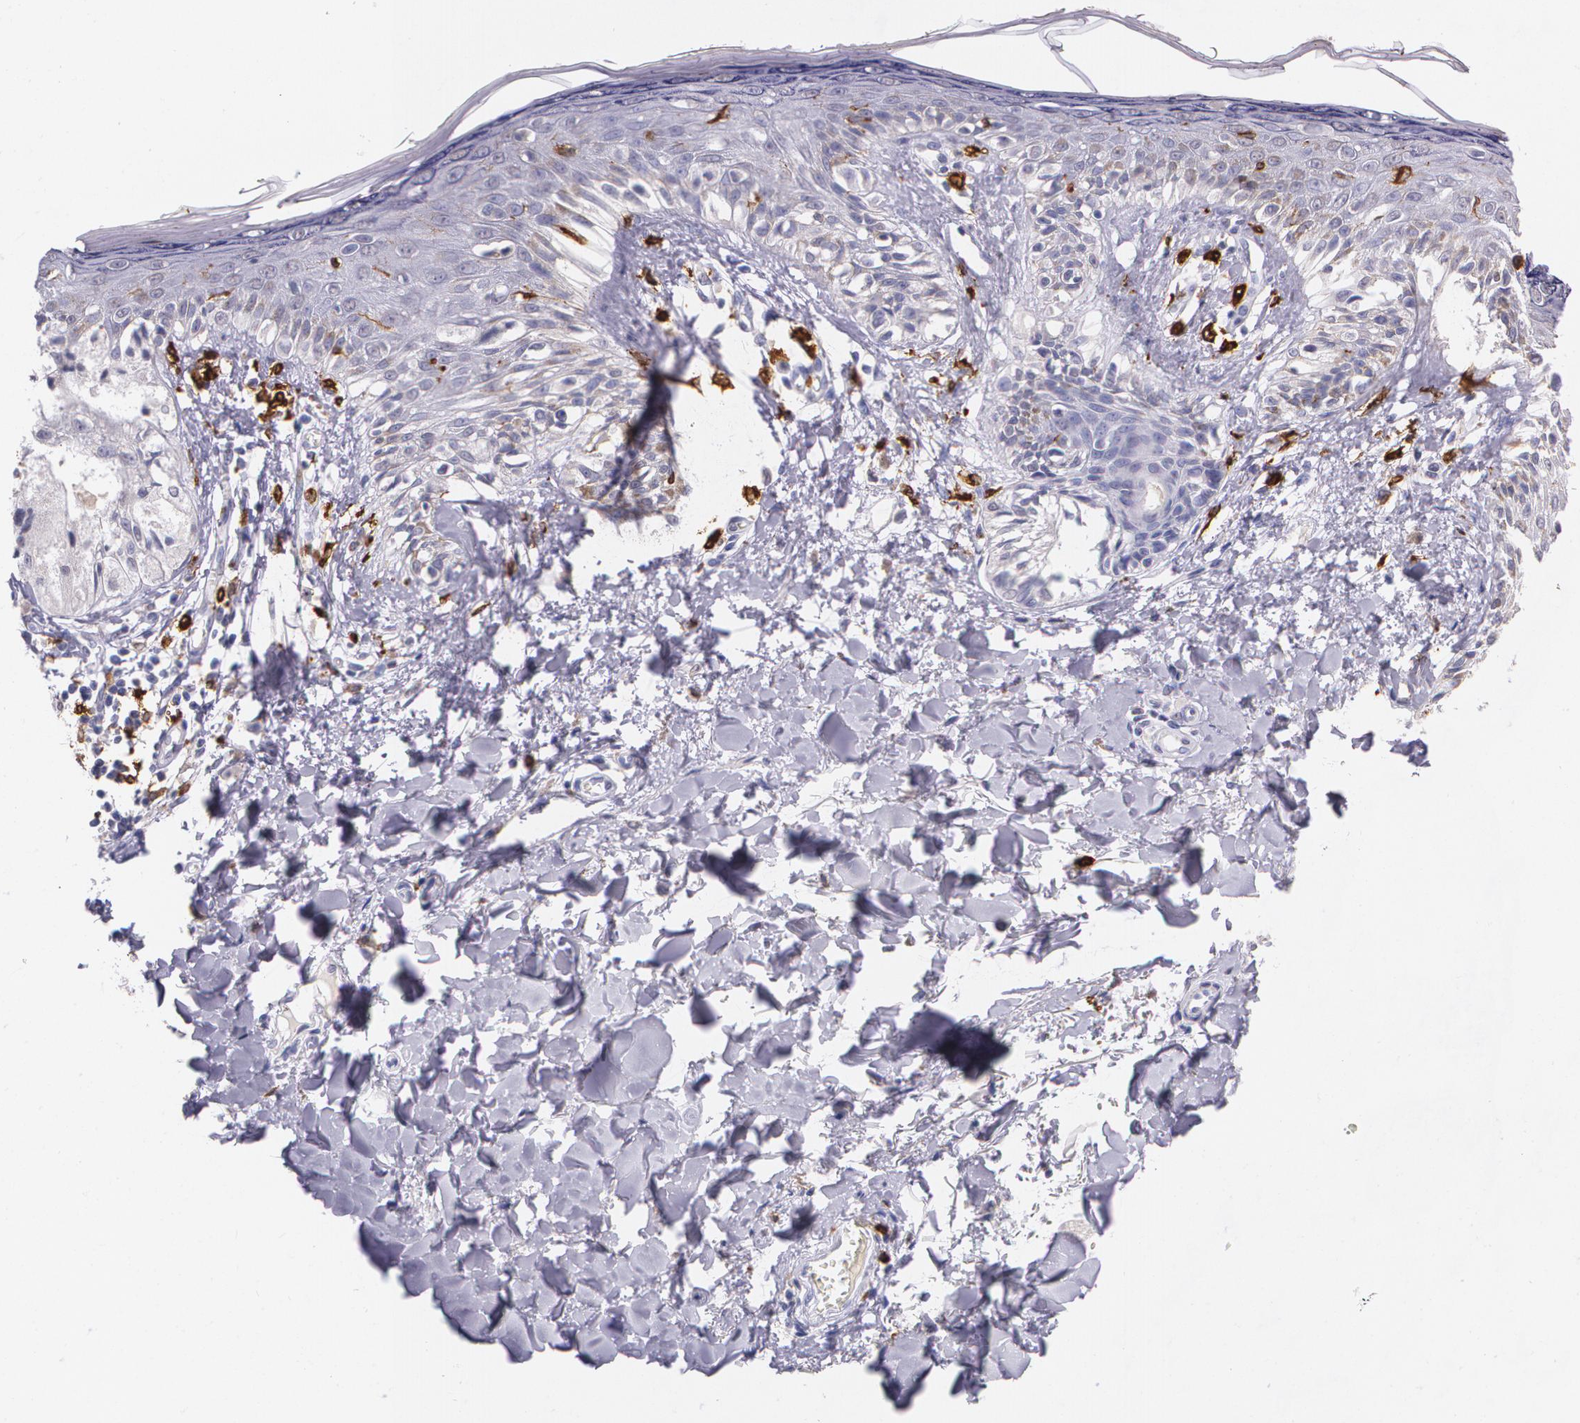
{"staining": {"intensity": "negative", "quantity": "none", "location": "none"}, "tissue": "melanoma", "cell_type": "Tumor cells", "image_type": "cancer", "snomed": [{"axis": "morphology", "description": "Malignant melanoma, NOS"}, {"axis": "topography", "description": "Skin"}], "caption": "Image shows no significant protein expression in tumor cells of melanoma.", "gene": "RTN1", "patient": {"sex": "female", "age": 82}}